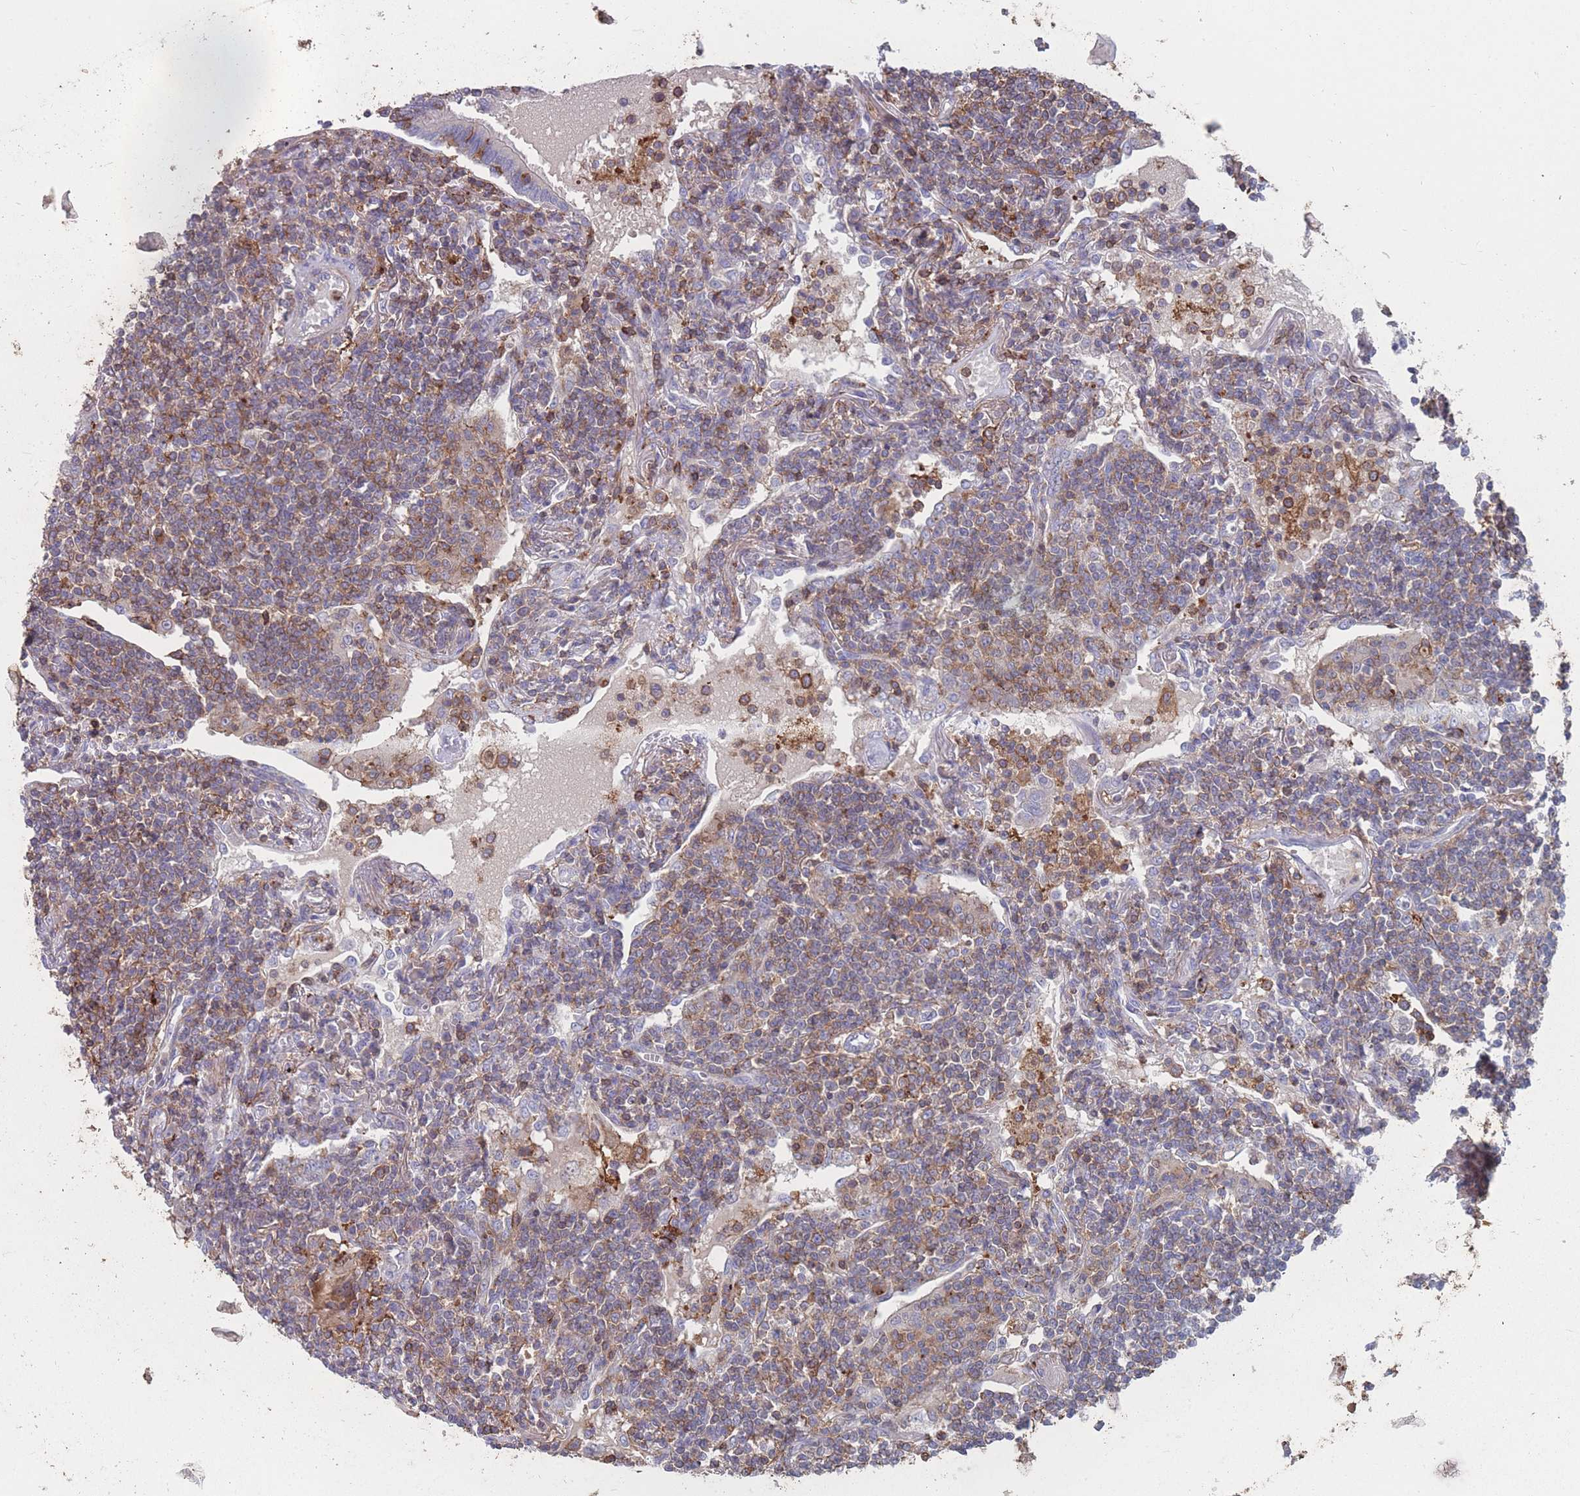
{"staining": {"intensity": "moderate", "quantity": "25%-75%", "location": "cytoplasmic/membranous"}, "tissue": "lymphoma", "cell_type": "Tumor cells", "image_type": "cancer", "snomed": [{"axis": "morphology", "description": "Malignant lymphoma, non-Hodgkin's type, Low grade"}, {"axis": "topography", "description": "Lymph node"}], "caption": "Immunohistochemical staining of human lymphoma demonstrates medium levels of moderate cytoplasmic/membranous protein expression in about 25%-75% of tumor cells. Immunohistochemistry (ihc) stains the protein in brown and the nuclei are stained blue.", "gene": "CD33", "patient": {"sex": "female", "age": 67}}